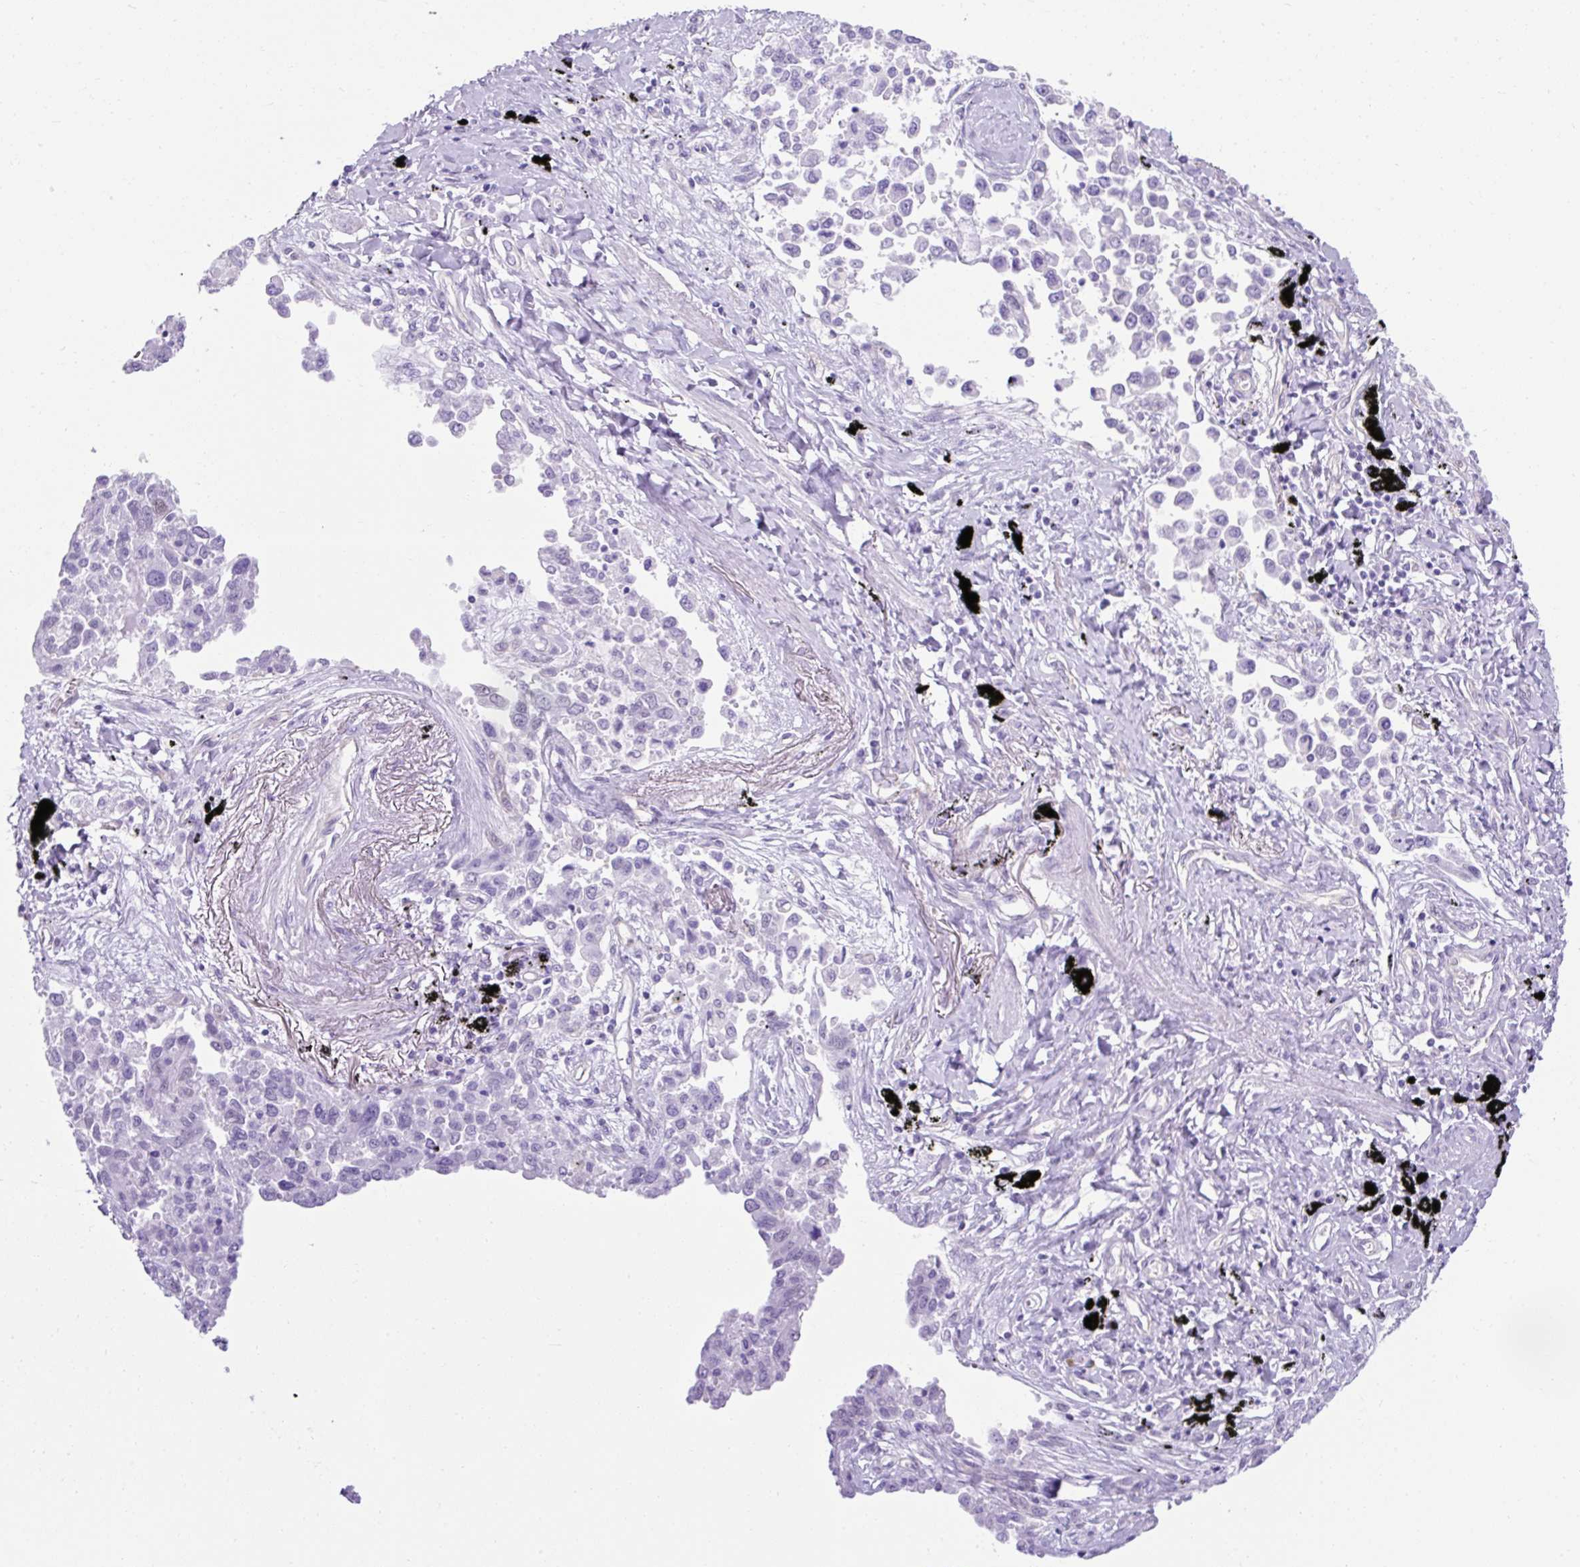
{"staining": {"intensity": "negative", "quantity": "none", "location": "none"}, "tissue": "lung cancer", "cell_type": "Tumor cells", "image_type": "cancer", "snomed": [{"axis": "morphology", "description": "Adenocarcinoma, NOS"}, {"axis": "topography", "description": "Lung"}], "caption": "DAB (3,3'-diaminobenzidine) immunohistochemical staining of lung cancer displays no significant staining in tumor cells.", "gene": "KRT12", "patient": {"sex": "male", "age": 67}}